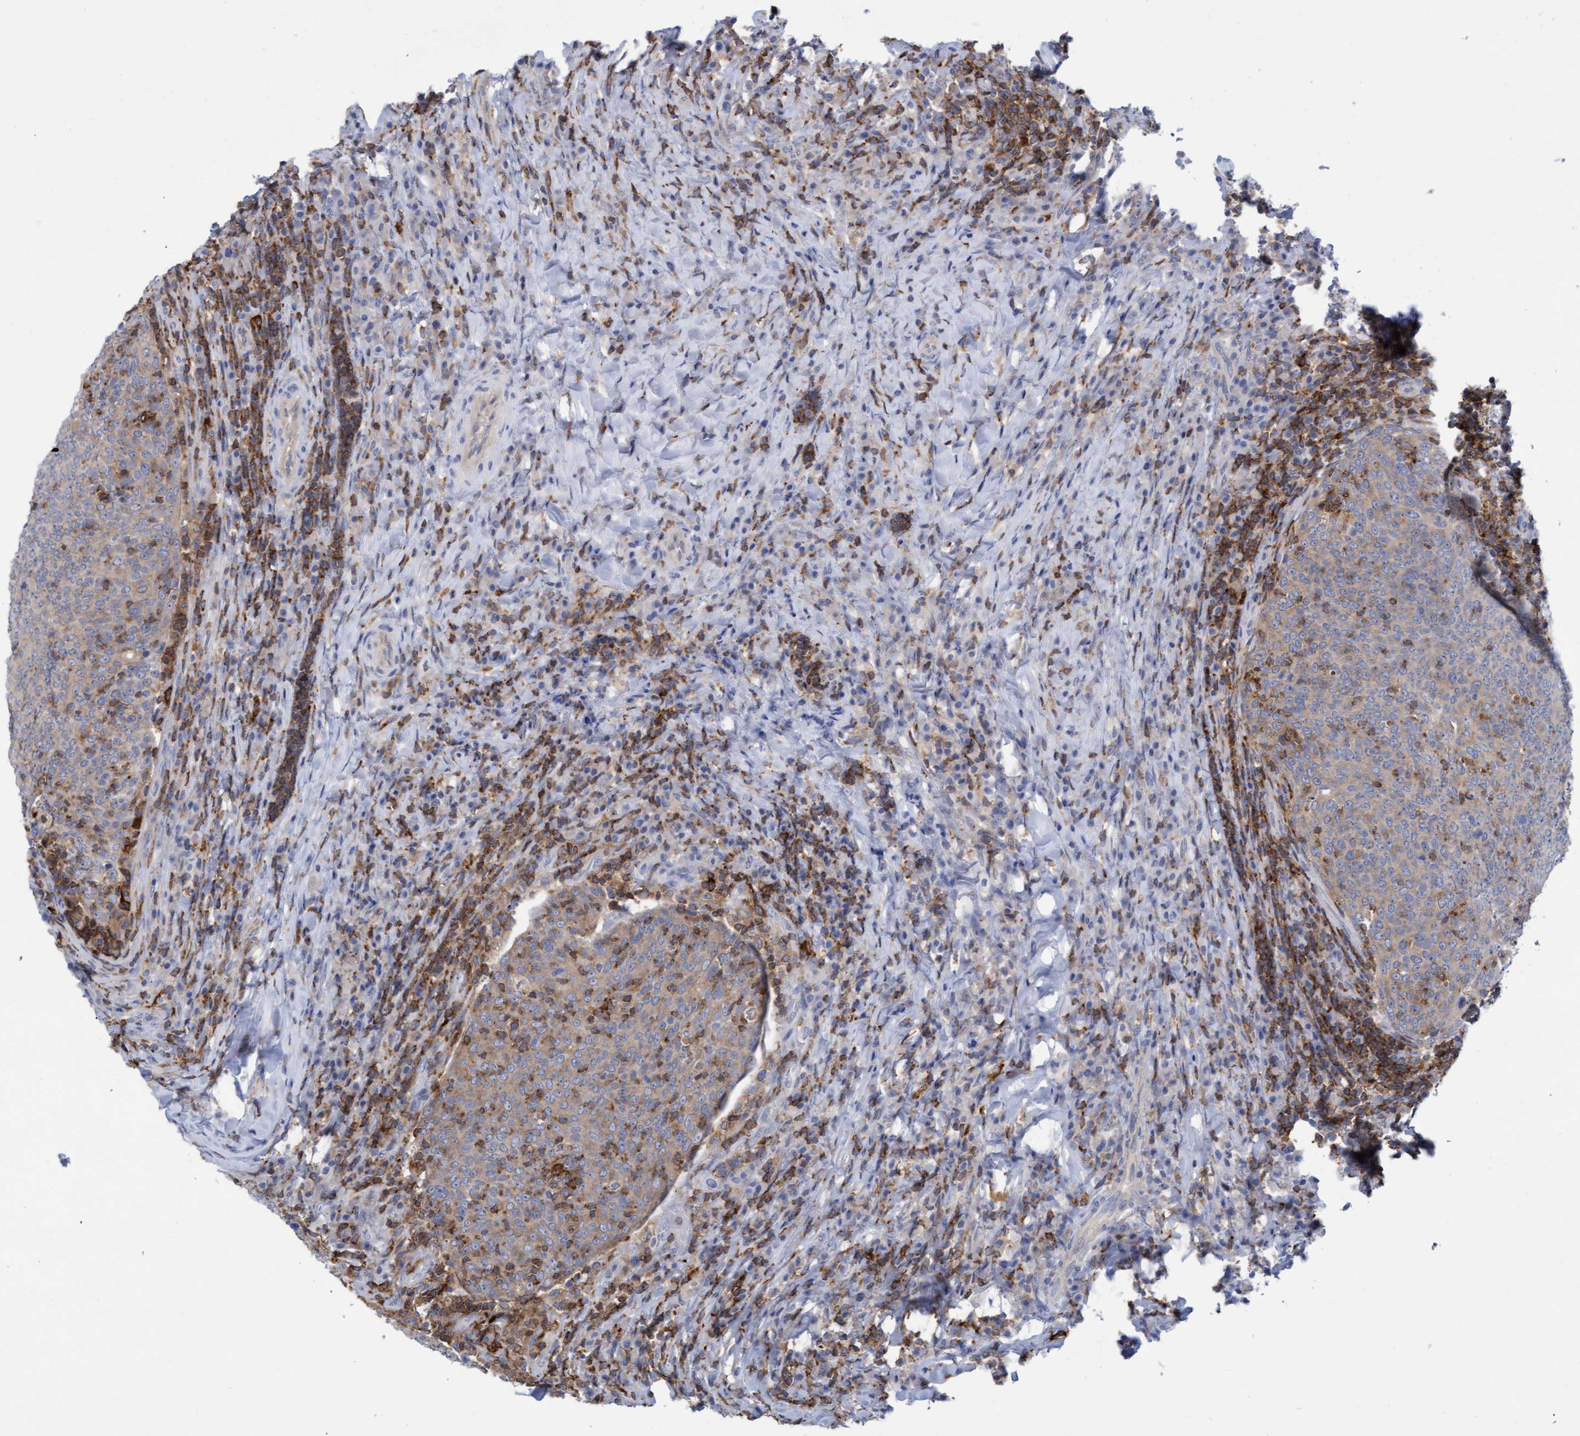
{"staining": {"intensity": "weak", "quantity": "25%-75%", "location": "cytoplasmic/membranous"}, "tissue": "head and neck cancer", "cell_type": "Tumor cells", "image_type": "cancer", "snomed": [{"axis": "morphology", "description": "Squamous cell carcinoma, NOS"}, {"axis": "morphology", "description": "Squamous cell carcinoma, metastatic, NOS"}, {"axis": "topography", "description": "Lymph node"}, {"axis": "topography", "description": "Head-Neck"}], "caption": "IHC micrograph of neoplastic tissue: head and neck squamous cell carcinoma stained using immunohistochemistry (IHC) exhibits low levels of weak protein expression localized specifically in the cytoplasmic/membranous of tumor cells, appearing as a cytoplasmic/membranous brown color.", "gene": "FNBP1", "patient": {"sex": "male", "age": 62}}